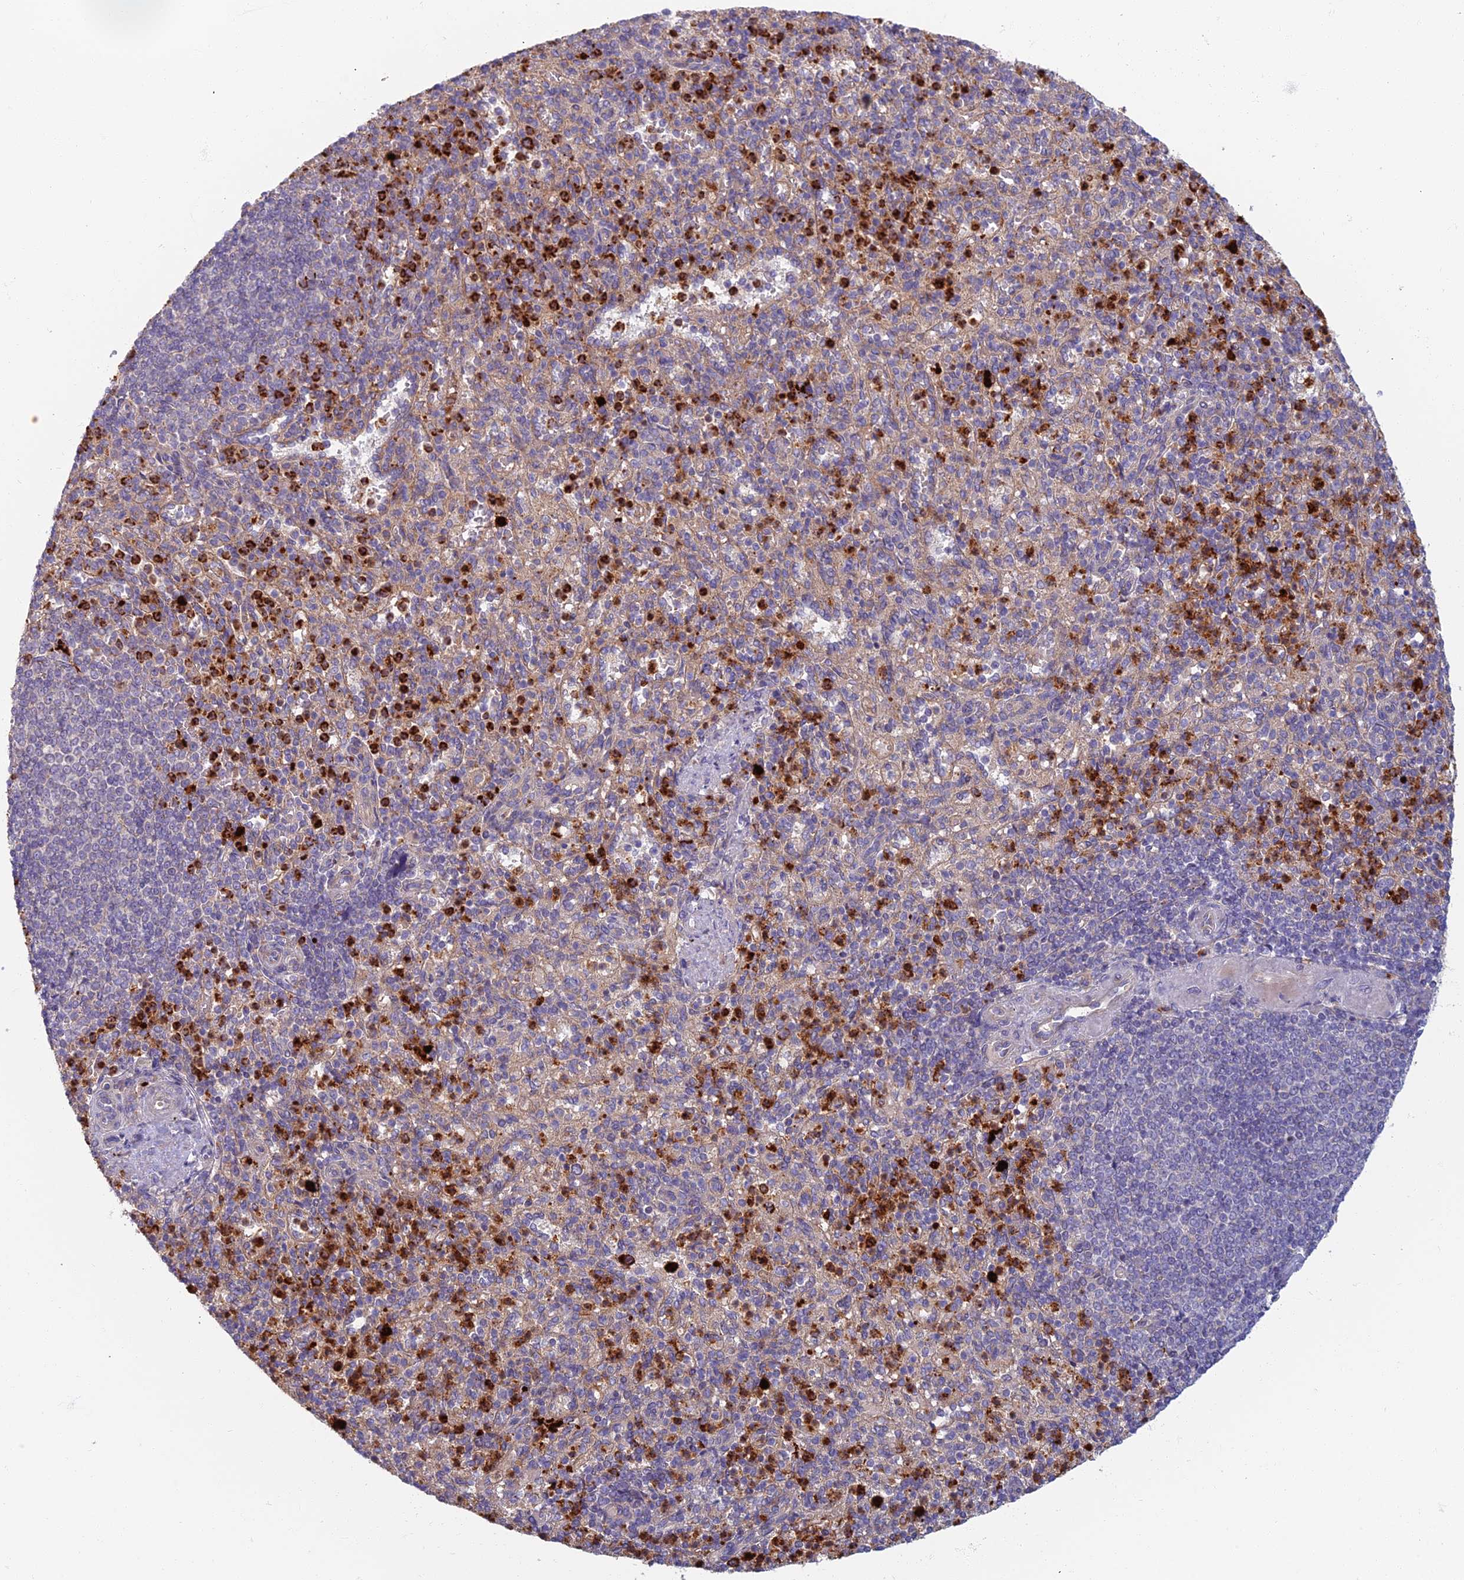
{"staining": {"intensity": "strong", "quantity": "<25%", "location": "cytoplasmic/membranous"}, "tissue": "spleen", "cell_type": "Cells in red pulp", "image_type": "normal", "snomed": [{"axis": "morphology", "description": "Normal tissue, NOS"}, {"axis": "topography", "description": "Spleen"}], "caption": "High-power microscopy captured an immunohistochemistry (IHC) histopathology image of normal spleen, revealing strong cytoplasmic/membranous staining in about <25% of cells in red pulp. (Stains: DAB in brown, nuclei in blue, Microscopy: brightfield microscopy at high magnification).", "gene": "PROX2", "patient": {"sex": "female", "age": 74}}